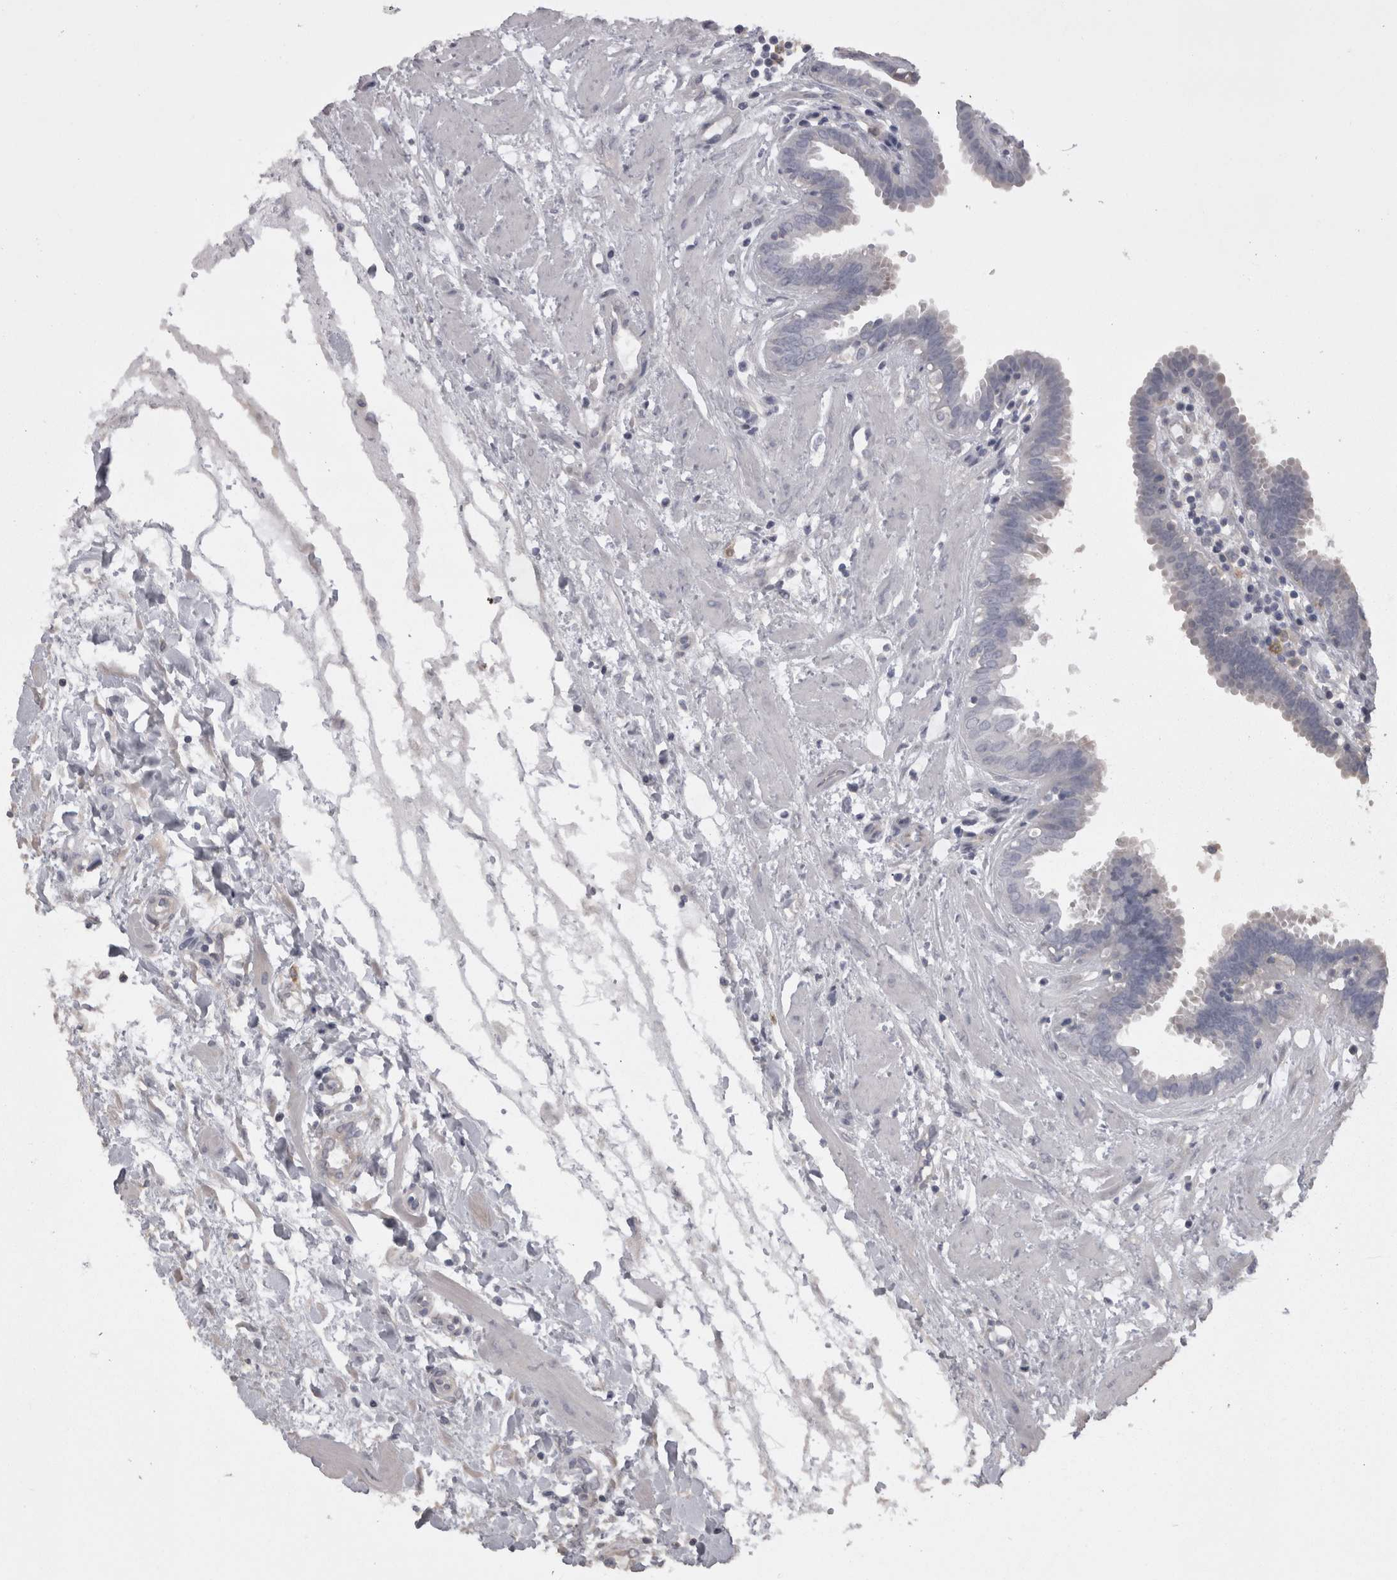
{"staining": {"intensity": "negative", "quantity": "none", "location": "none"}, "tissue": "fallopian tube", "cell_type": "Glandular cells", "image_type": "normal", "snomed": [{"axis": "morphology", "description": "Normal tissue, NOS"}, {"axis": "topography", "description": "Fallopian tube"}, {"axis": "topography", "description": "Placenta"}], "caption": "The IHC micrograph has no significant positivity in glandular cells of fallopian tube.", "gene": "CAMK2D", "patient": {"sex": "female", "age": 32}}